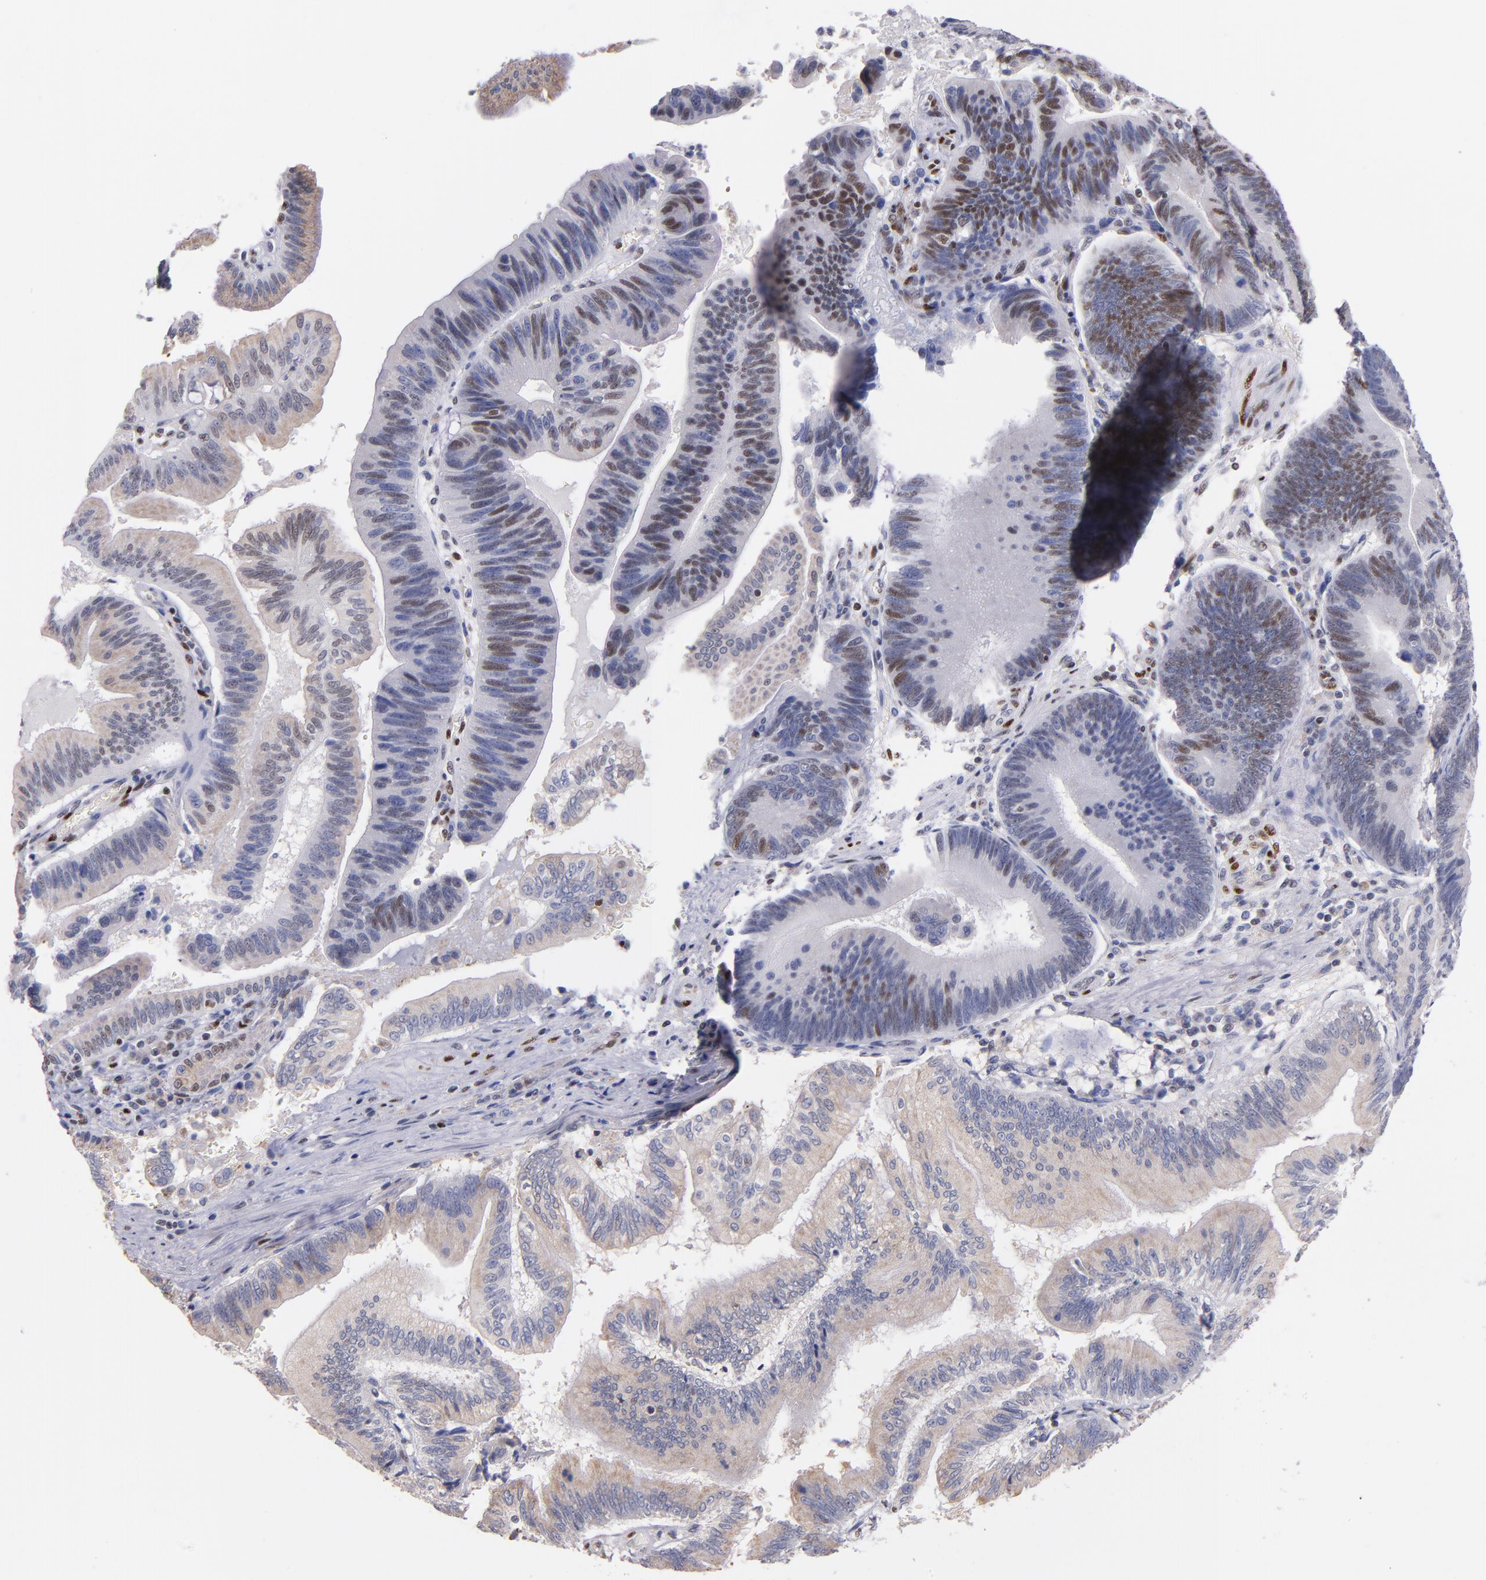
{"staining": {"intensity": "weak", "quantity": "<25%", "location": "nuclear"}, "tissue": "pancreatic cancer", "cell_type": "Tumor cells", "image_type": "cancer", "snomed": [{"axis": "morphology", "description": "Adenocarcinoma, NOS"}, {"axis": "topography", "description": "Pancreas"}], "caption": "Tumor cells are negative for protein expression in human pancreatic adenocarcinoma.", "gene": "SRF", "patient": {"sex": "male", "age": 82}}